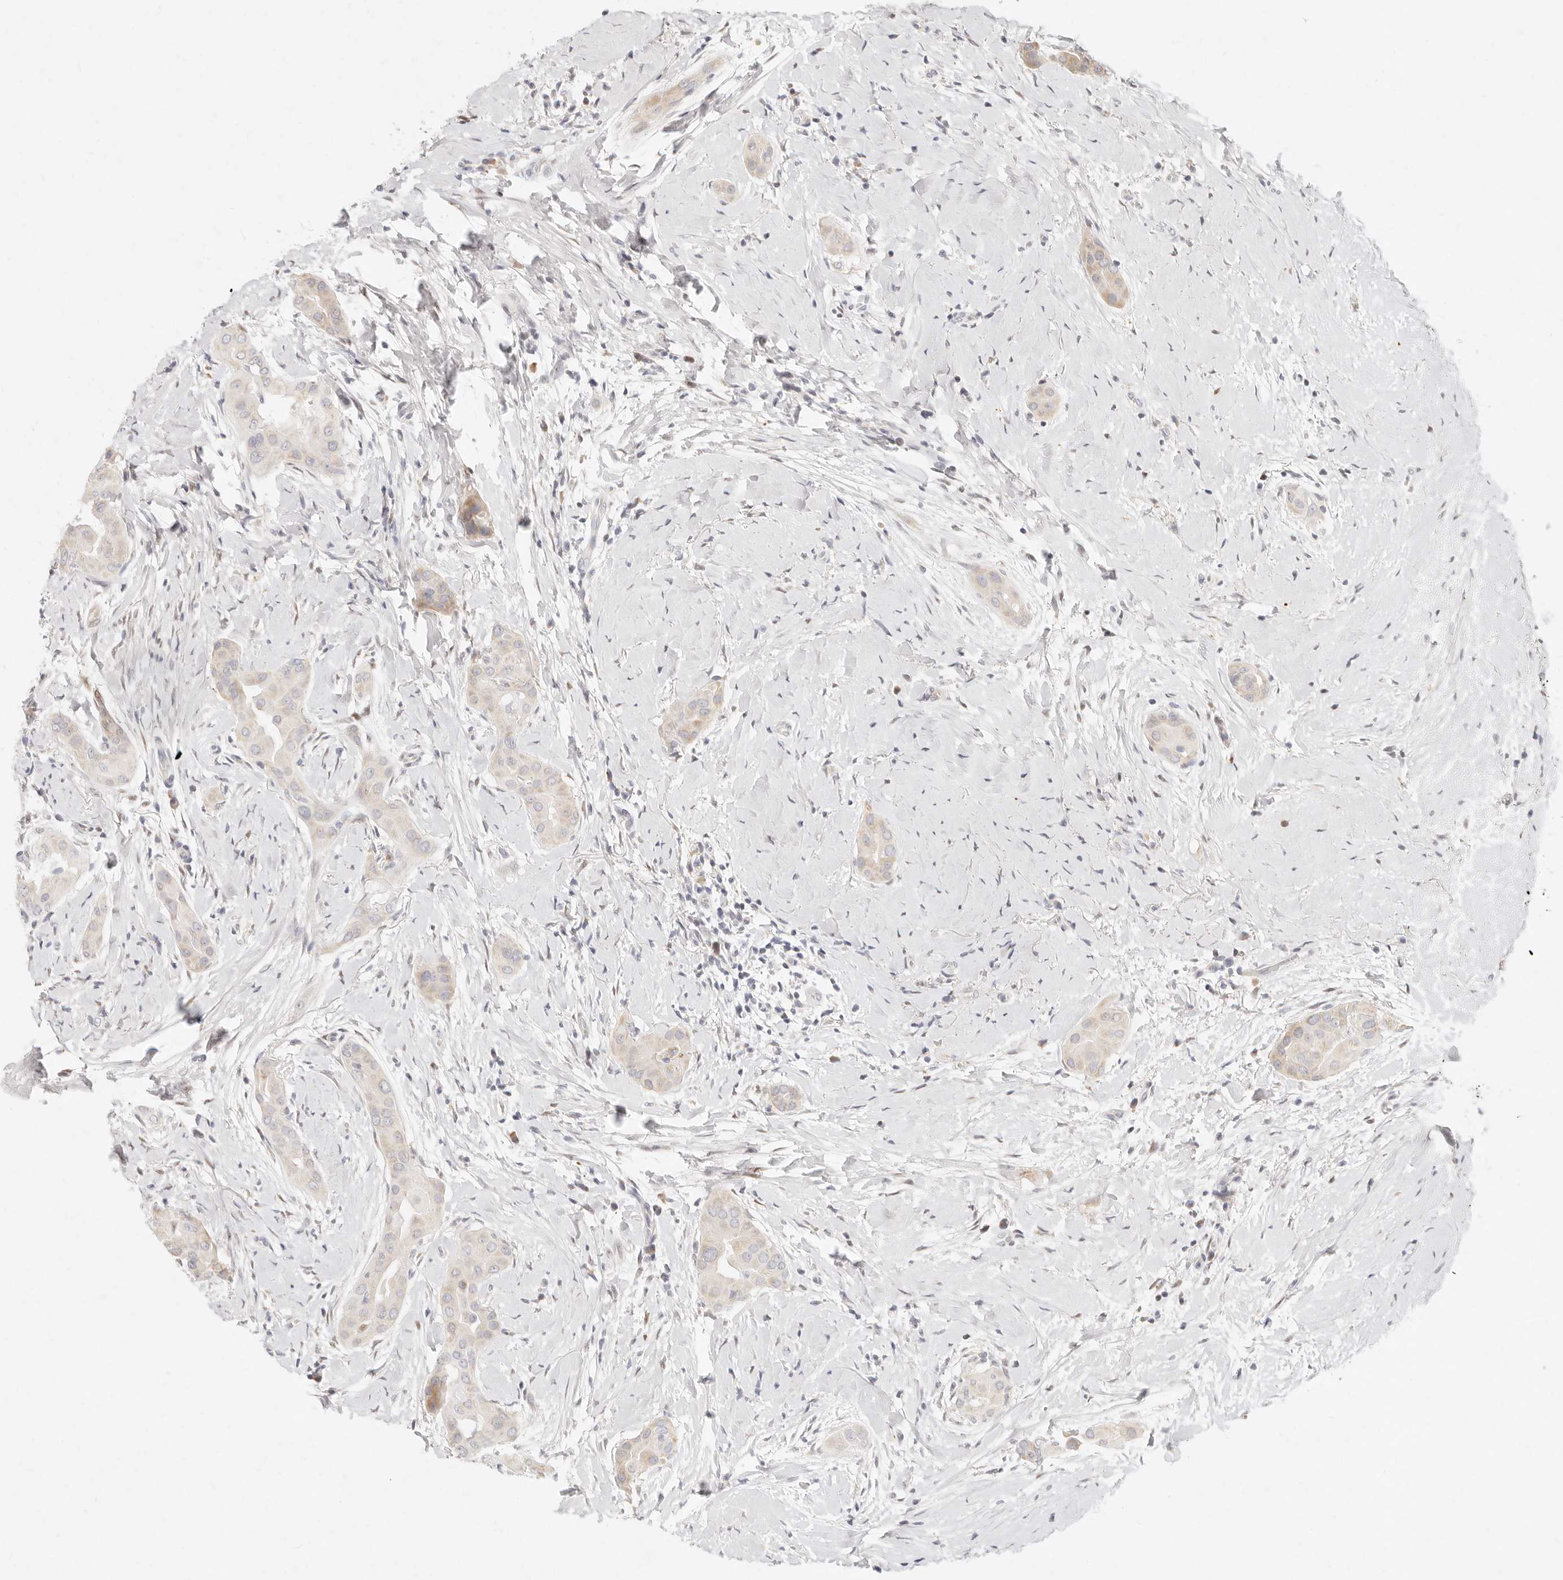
{"staining": {"intensity": "negative", "quantity": "none", "location": "none"}, "tissue": "thyroid cancer", "cell_type": "Tumor cells", "image_type": "cancer", "snomed": [{"axis": "morphology", "description": "Papillary adenocarcinoma, NOS"}, {"axis": "topography", "description": "Thyroid gland"}], "caption": "Immunohistochemistry micrograph of neoplastic tissue: human thyroid cancer stained with DAB shows no significant protein staining in tumor cells.", "gene": "ASCL3", "patient": {"sex": "male", "age": 33}}